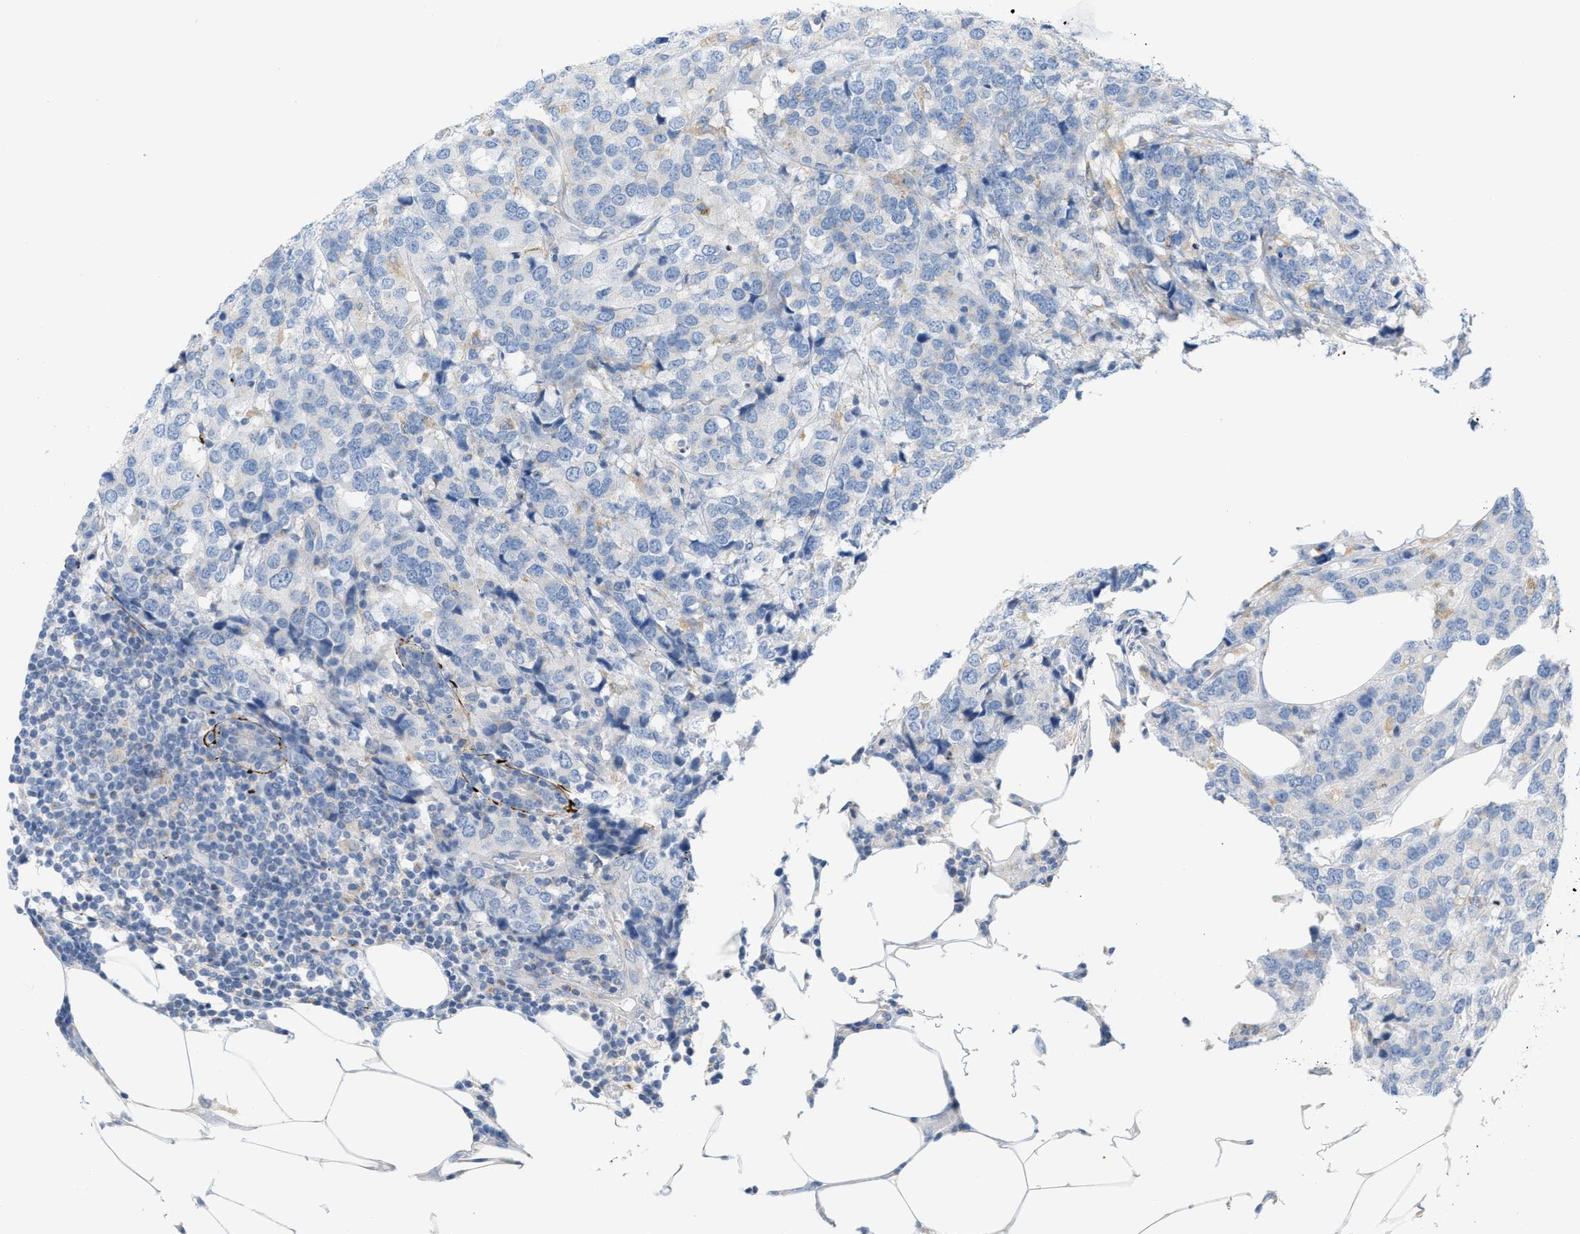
{"staining": {"intensity": "weak", "quantity": "<25%", "location": "cytoplasmic/membranous"}, "tissue": "breast cancer", "cell_type": "Tumor cells", "image_type": "cancer", "snomed": [{"axis": "morphology", "description": "Lobular carcinoma"}, {"axis": "topography", "description": "Breast"}], "caption": "Immunohistochemistry image of breast lobular carcinoma stained for a protein (brown), which displays no positivity in tumor cells. (DAB (3,3'-diaminobenzidine) immunohistochemistry with hematoxylin counter stain).", "gene": "LMBRD1", "patient": {"sex": "female", "age": 59}}